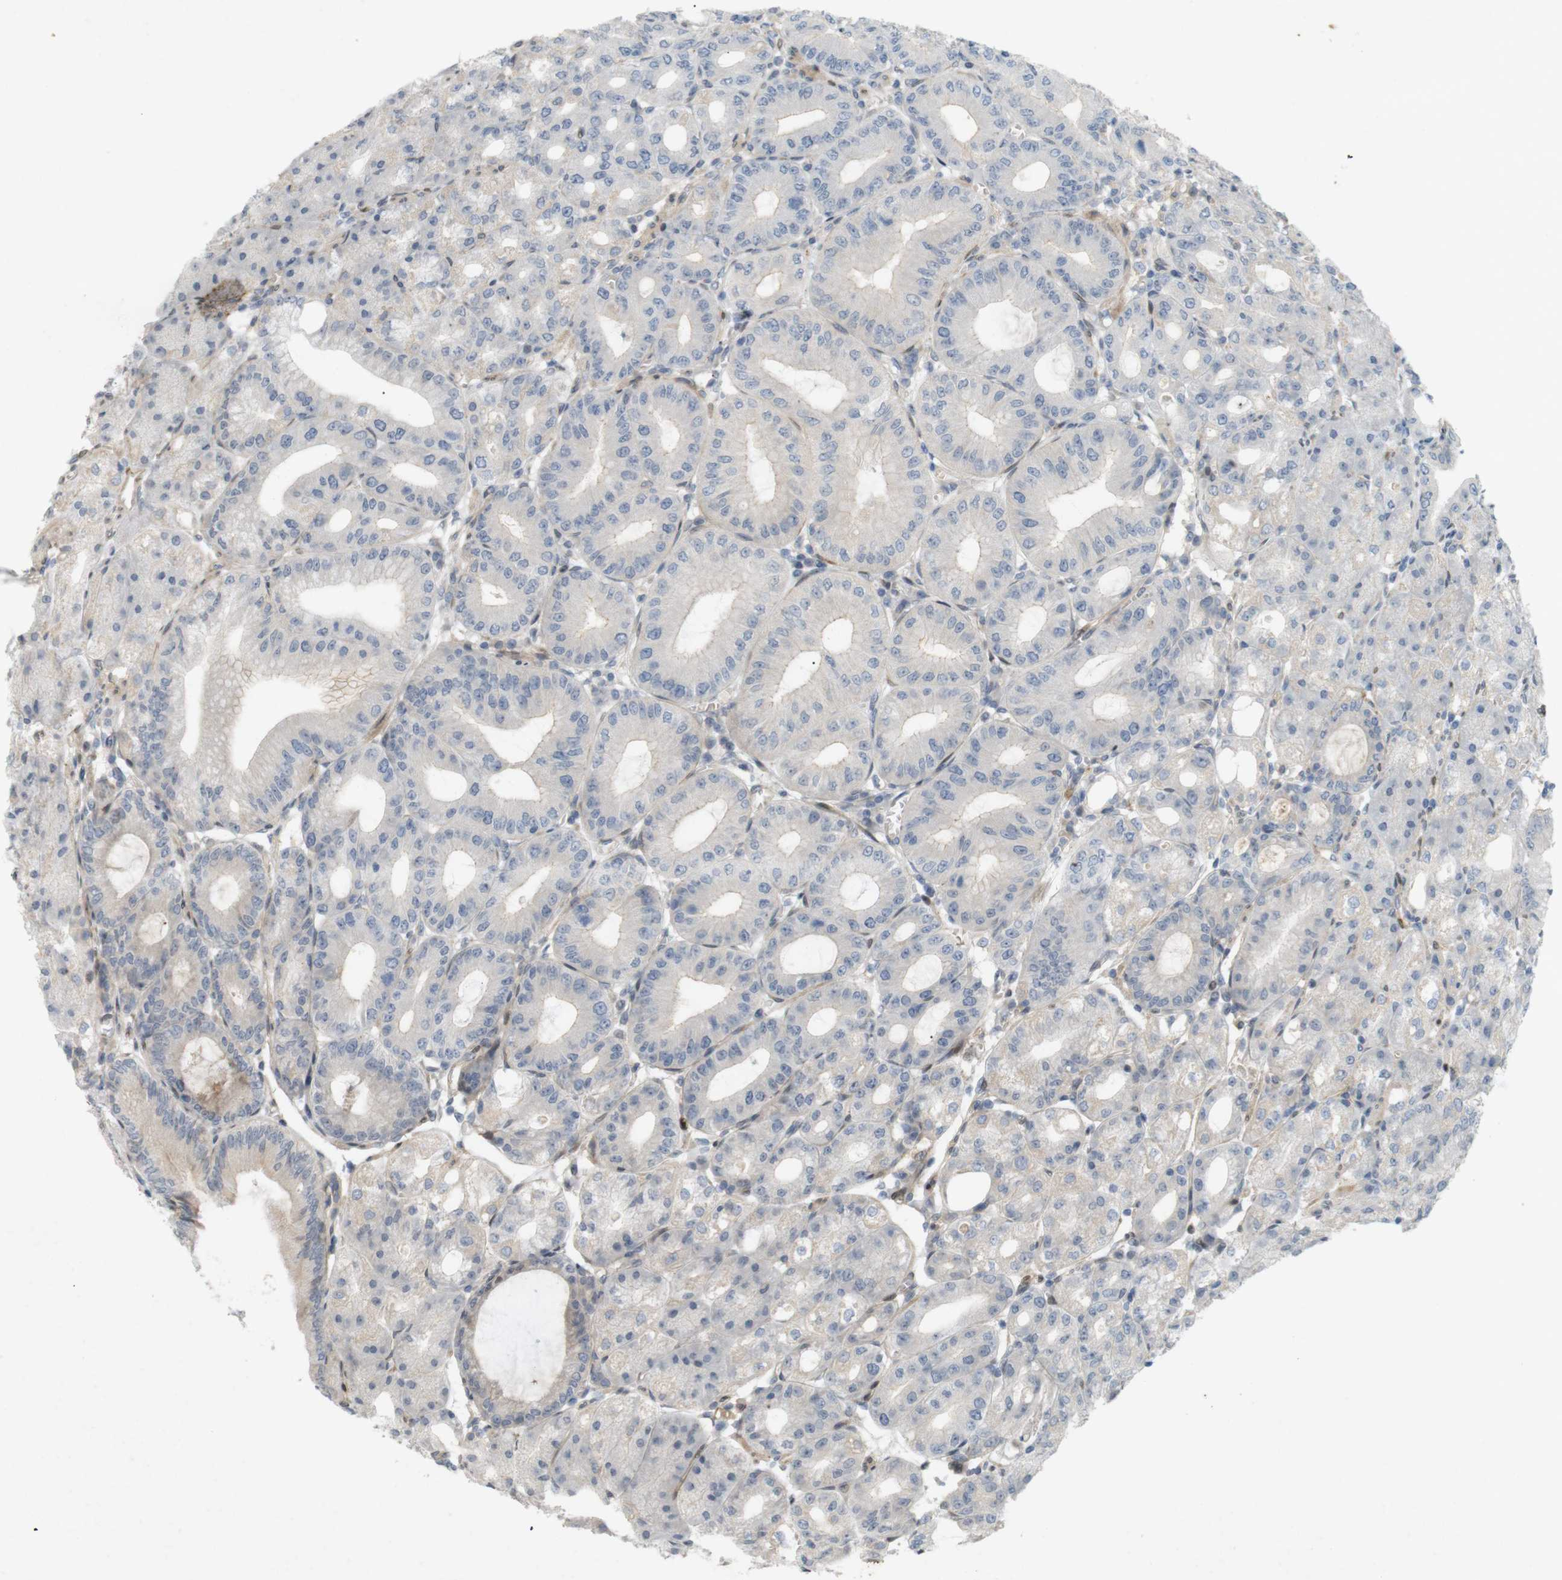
{"staining": {"intensity": "moderate", "quantity": "<25%", "location": "cytoplasmic/membranous,nuclear"}, "tissue": "stomach", "cell_type": "Glandular cells", "image_type": "normal", "snomed": [{"axis": "morphology", "description": "Normal tissue, NOS"}, {"axis": "topography", "description": "Stomach, lower"}], "caption": "Immunohistochemical staining of benign human stomach shows moderate cytoplasmic/membranous,nuclear protein staining in approximately <25% of glandular cells.", "gene": "PPP1R14A", "patient": {"sex": "male", "age": 71}}